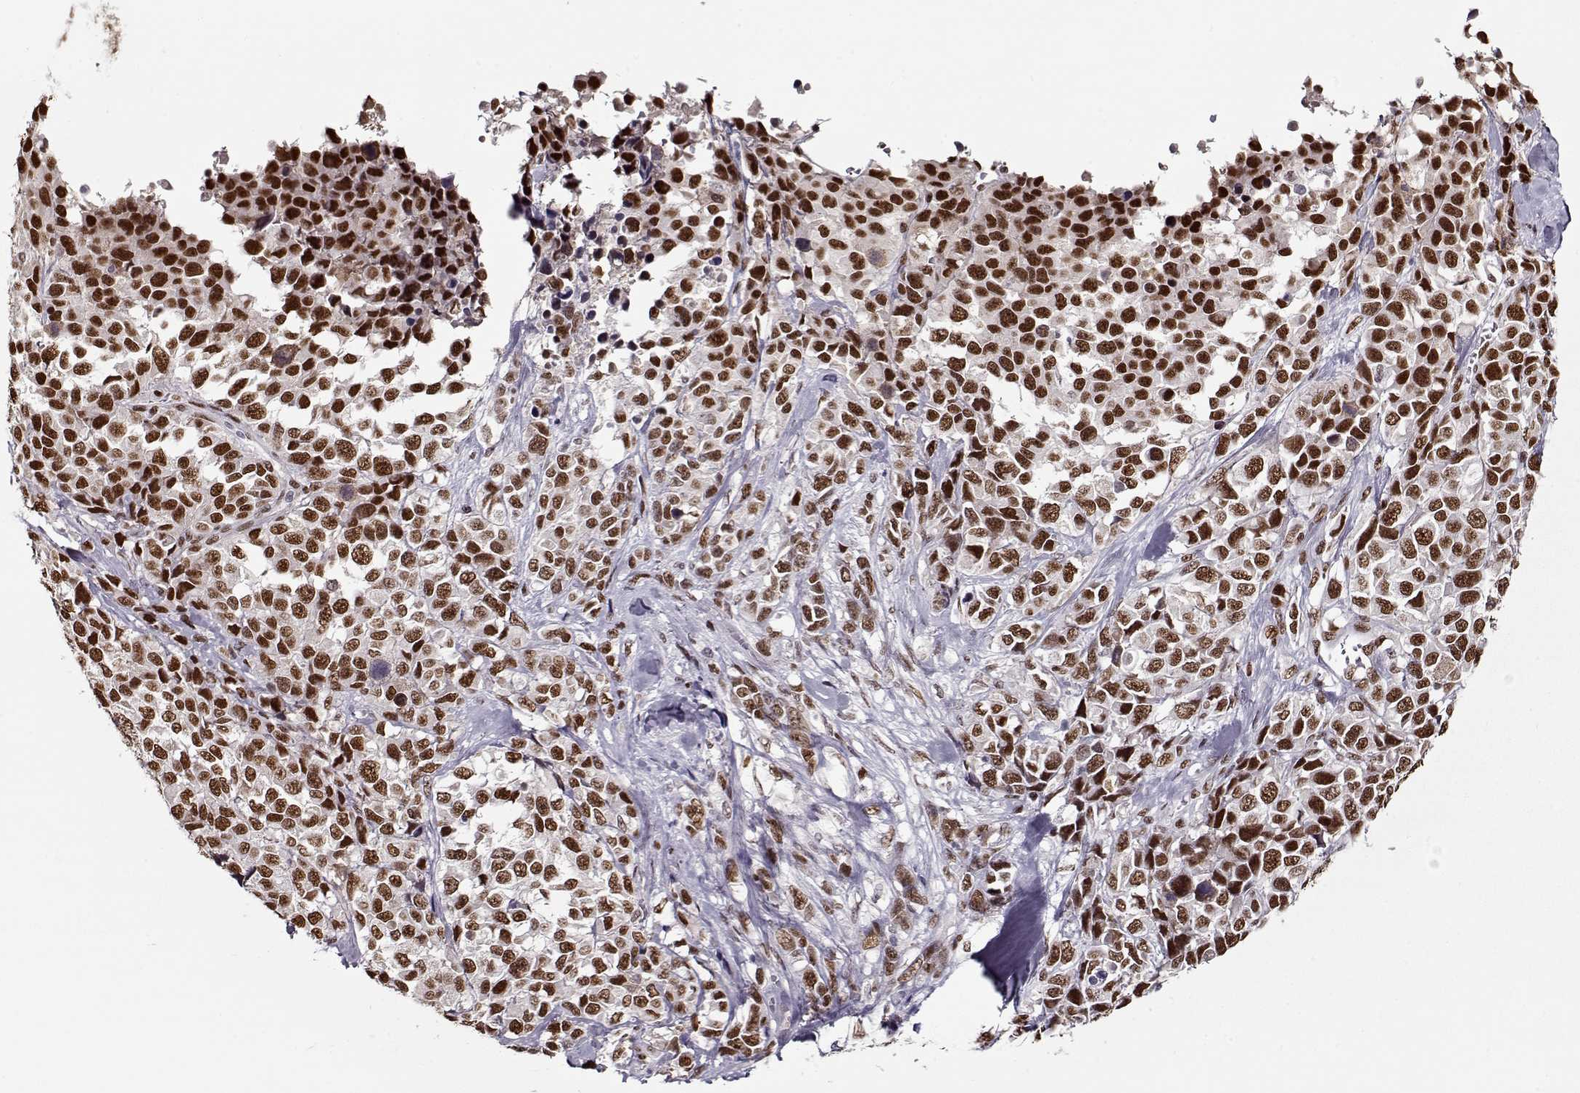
{"staining": {"intensity": "strong", "quantity": ">75%", "location": "nuclear"}, "tissue": "melanoma", "cell_type": "Tumor cells", "image_type": "cancer", "snomed": [{"axis": "morphology", "description": "Malignant melanoma, Metastatic site"}, {"axis": "topography", "description": "Skin"}], "caption": "A micrograph showing strong nuclear staining in about >75% of tumor cells in malignant melanoma (metastatic site), as visualized by brown immunohistochemical staining.", "gene": "PRMT8", "patient": {"sex": "male", "age": 84}}